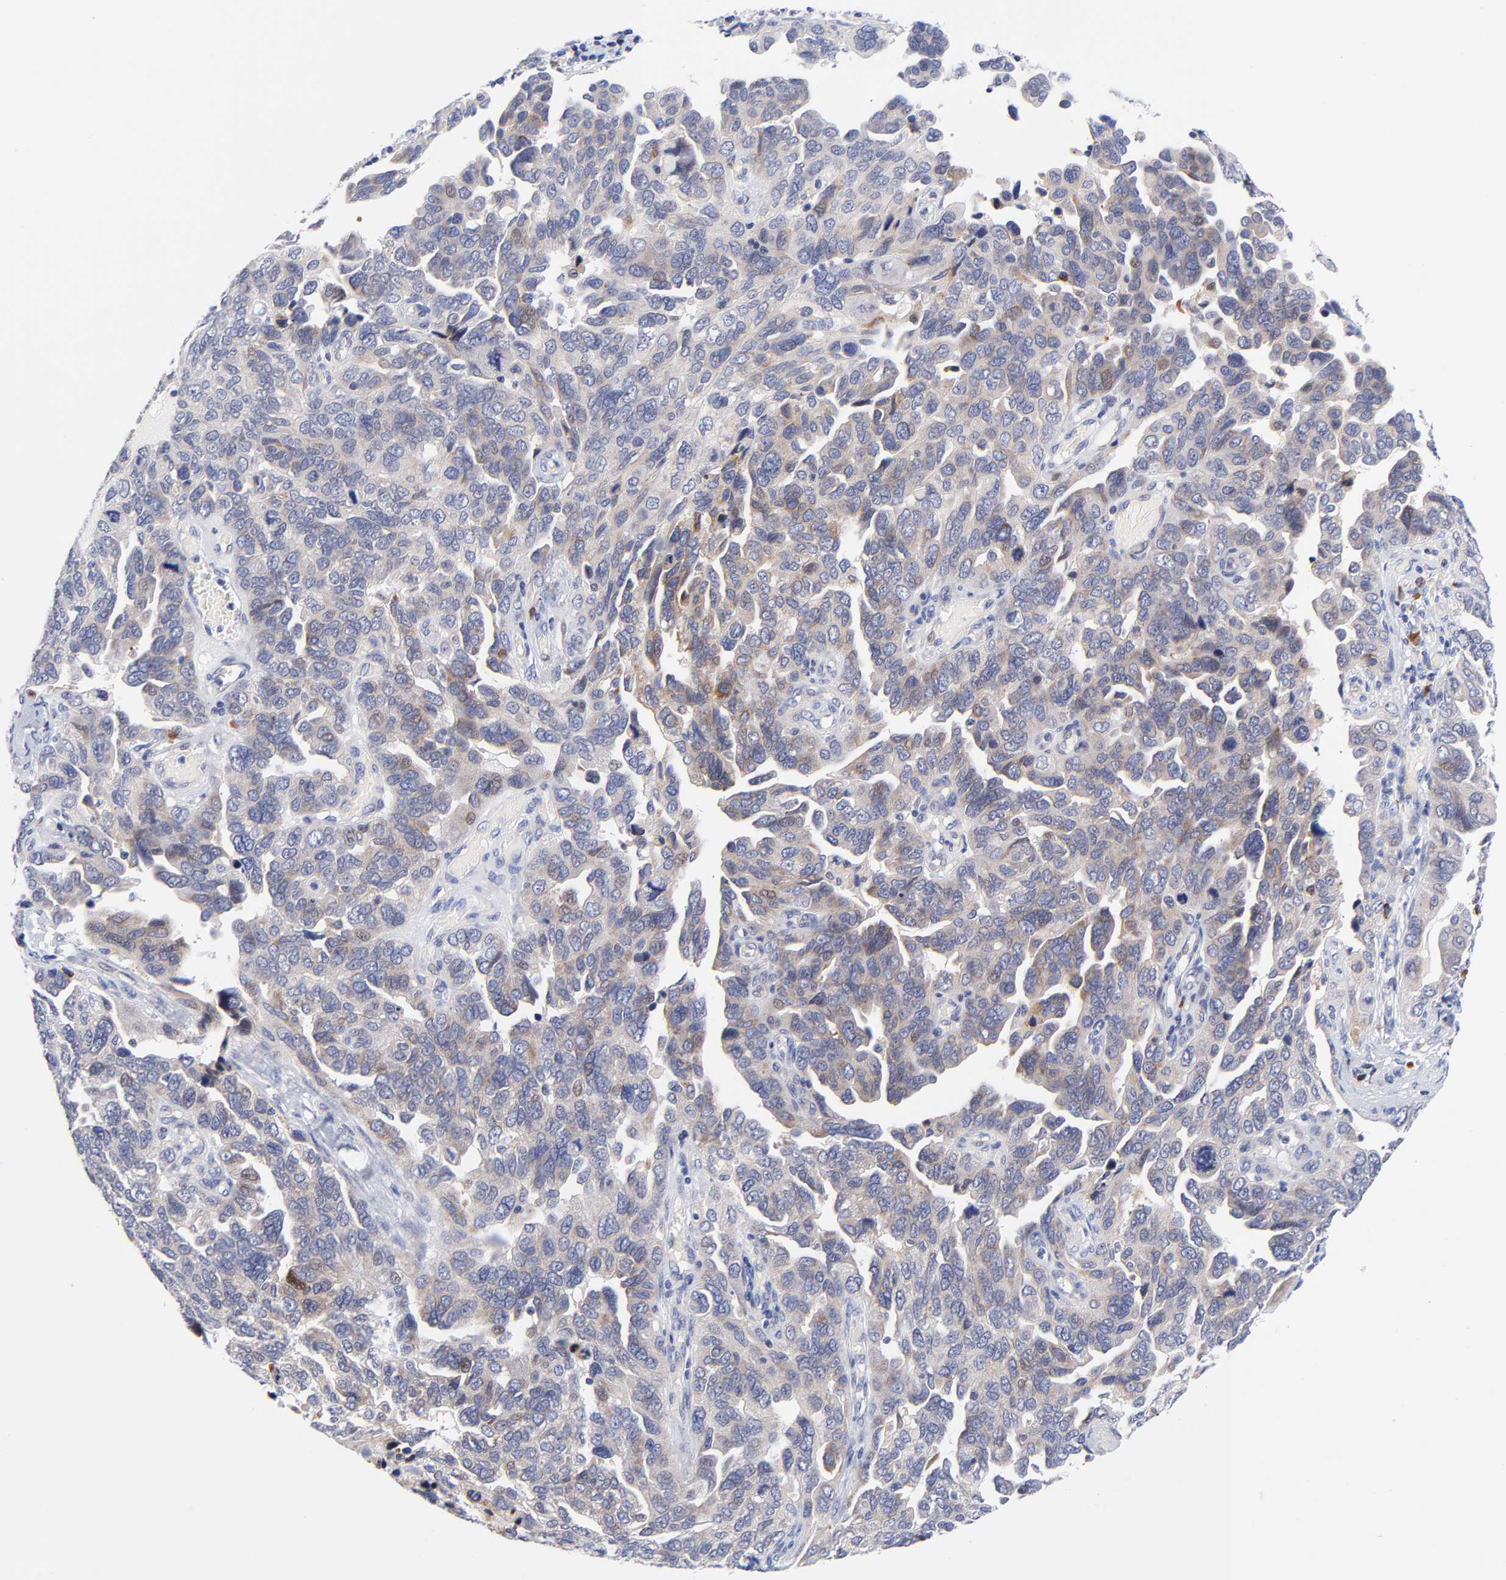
{"staining": {"intensity": "moderate", "quantity": "<25%", "location": "cytoplasmic/membranous"}, "tissue": "ovarian cancer", "cell_type": "Tumor cells", "image_type": "cancer", "snomed": [{"axis": "morphology", "description": "Cystadenocarcinoma, serous, NOS"}, {"axis": "topography", "description": "Ovary"}], "caption": "Protein staining of ovarian cancer tissue displays moderate cytoplasmic/membranous positivity in approximately <25% of tumor cells.", "gene": "AFF2", "patient": {"sex": "female", "age": 64}}